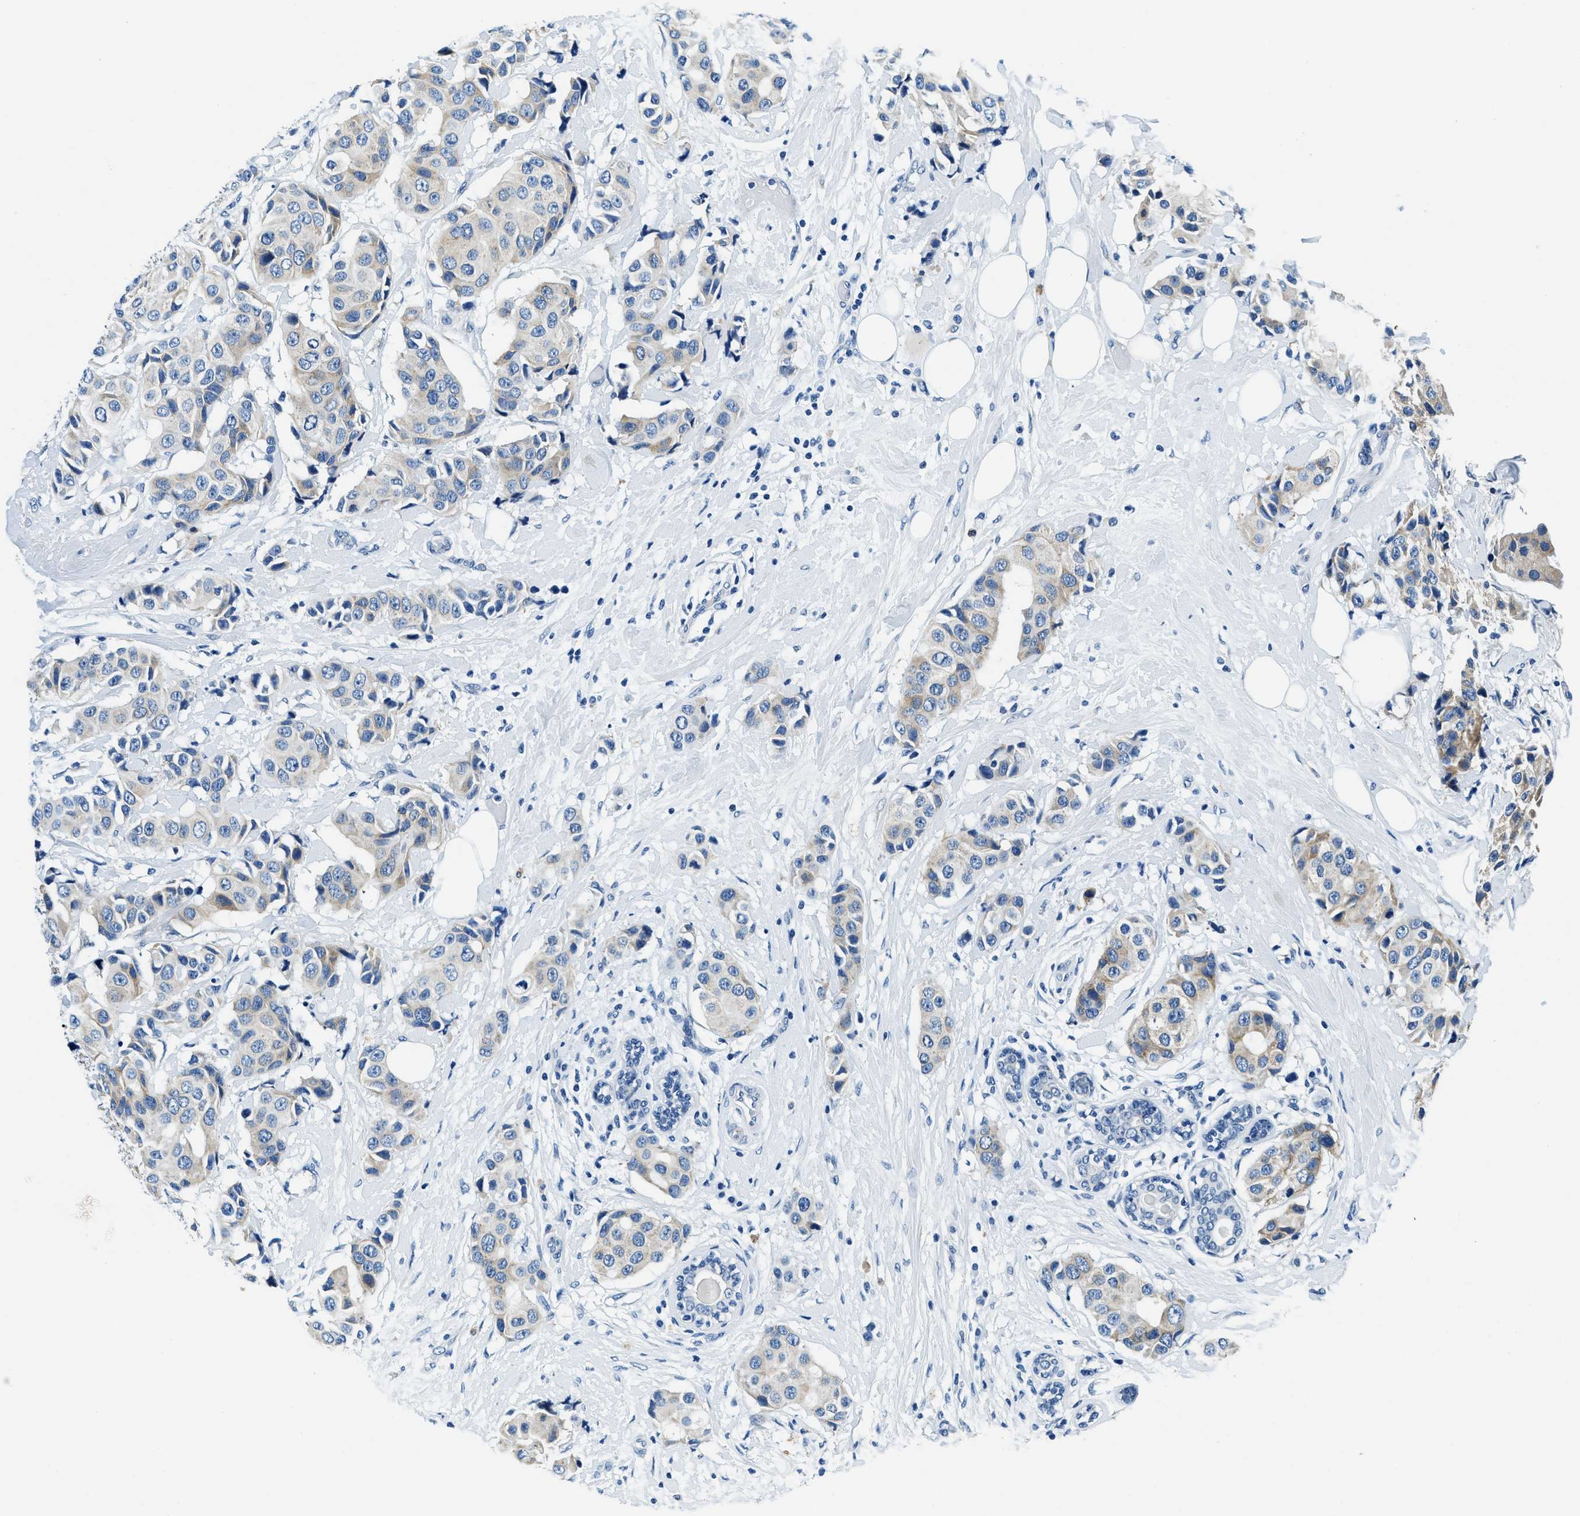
{"staining": {"intensity": "weak", "quantity": "25%-75%", "location": "cytoplasmic/membranous"}, "tissue": "breast cancer", "cell_type": "Tumor cells", "image_type": "cancer", "snomed": [{"axis": "morphology", "description": "Normal tissue, NOS"}, {"axis": "morphology", "description": "Duct carcinoma"}, {"axis": "topography", "description": "Breast"}], "caption": "Protein expression analysis of invasive ductal carcinoma (breast) exhibits weak cytoplasmic/membranous positivity in approximately 25%-75% of tumor cells.", "gene": "UBAC2", "patient": {"sex": "female", "age": 39}}